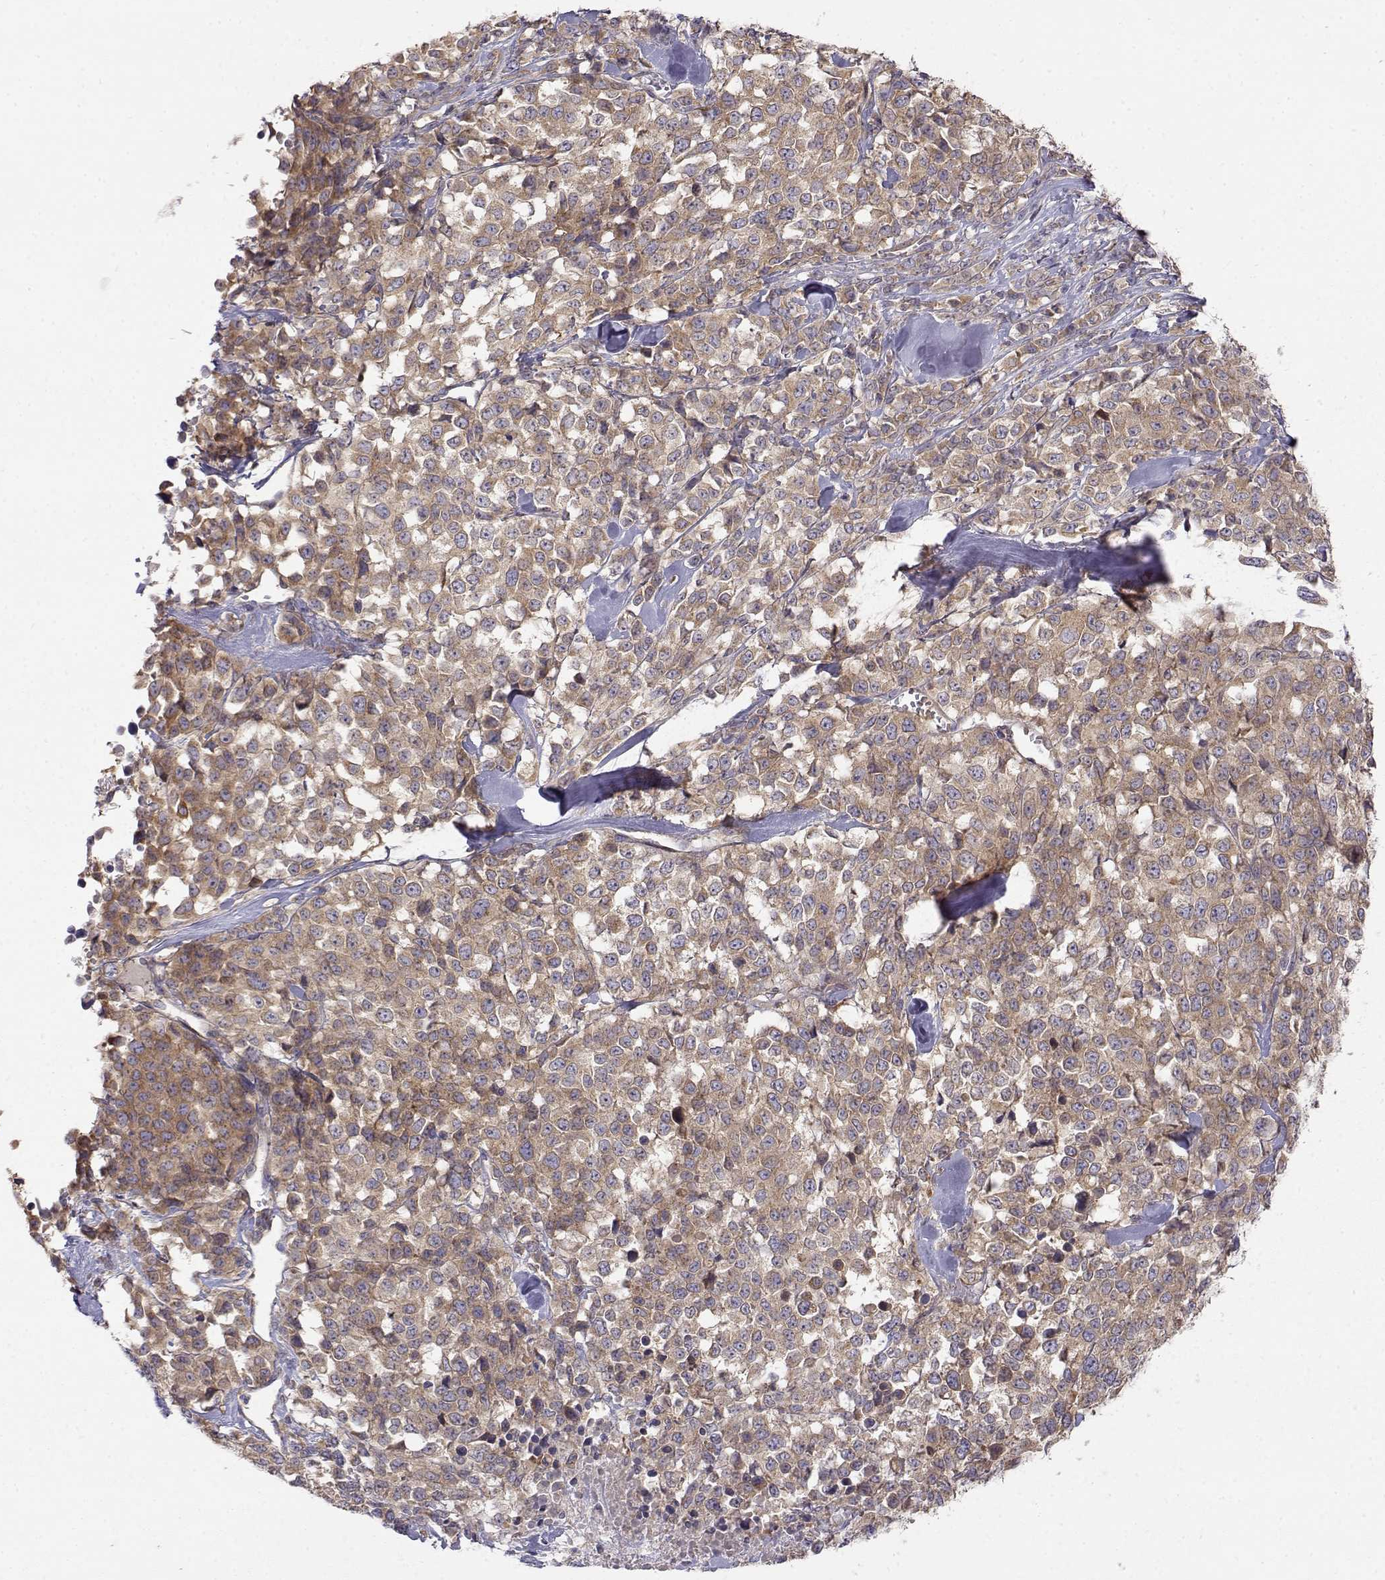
{"staining": {"intensity": "moderate", "quantity": ">75%", "location": "cytoplasmic/membranous"}, "tissue": "melanoma", "cell_type": "Tumor cells", "image_type": "cancer", "snomed": [{"axis": "morphology", "description": "Malignant melanoma, Metastatic site"}, {"axis": "topography", "description": "Skin"}], "caption": "IHC micrograph of human malignant melanoma (metastatic site) stained for a protein (brown), which displays medium levels of moderate cytoplasmic/membranous staining in about >75% of tumor cells.", "gene": "PAIP1", "patient": {"sex": "male", "age": 84}}